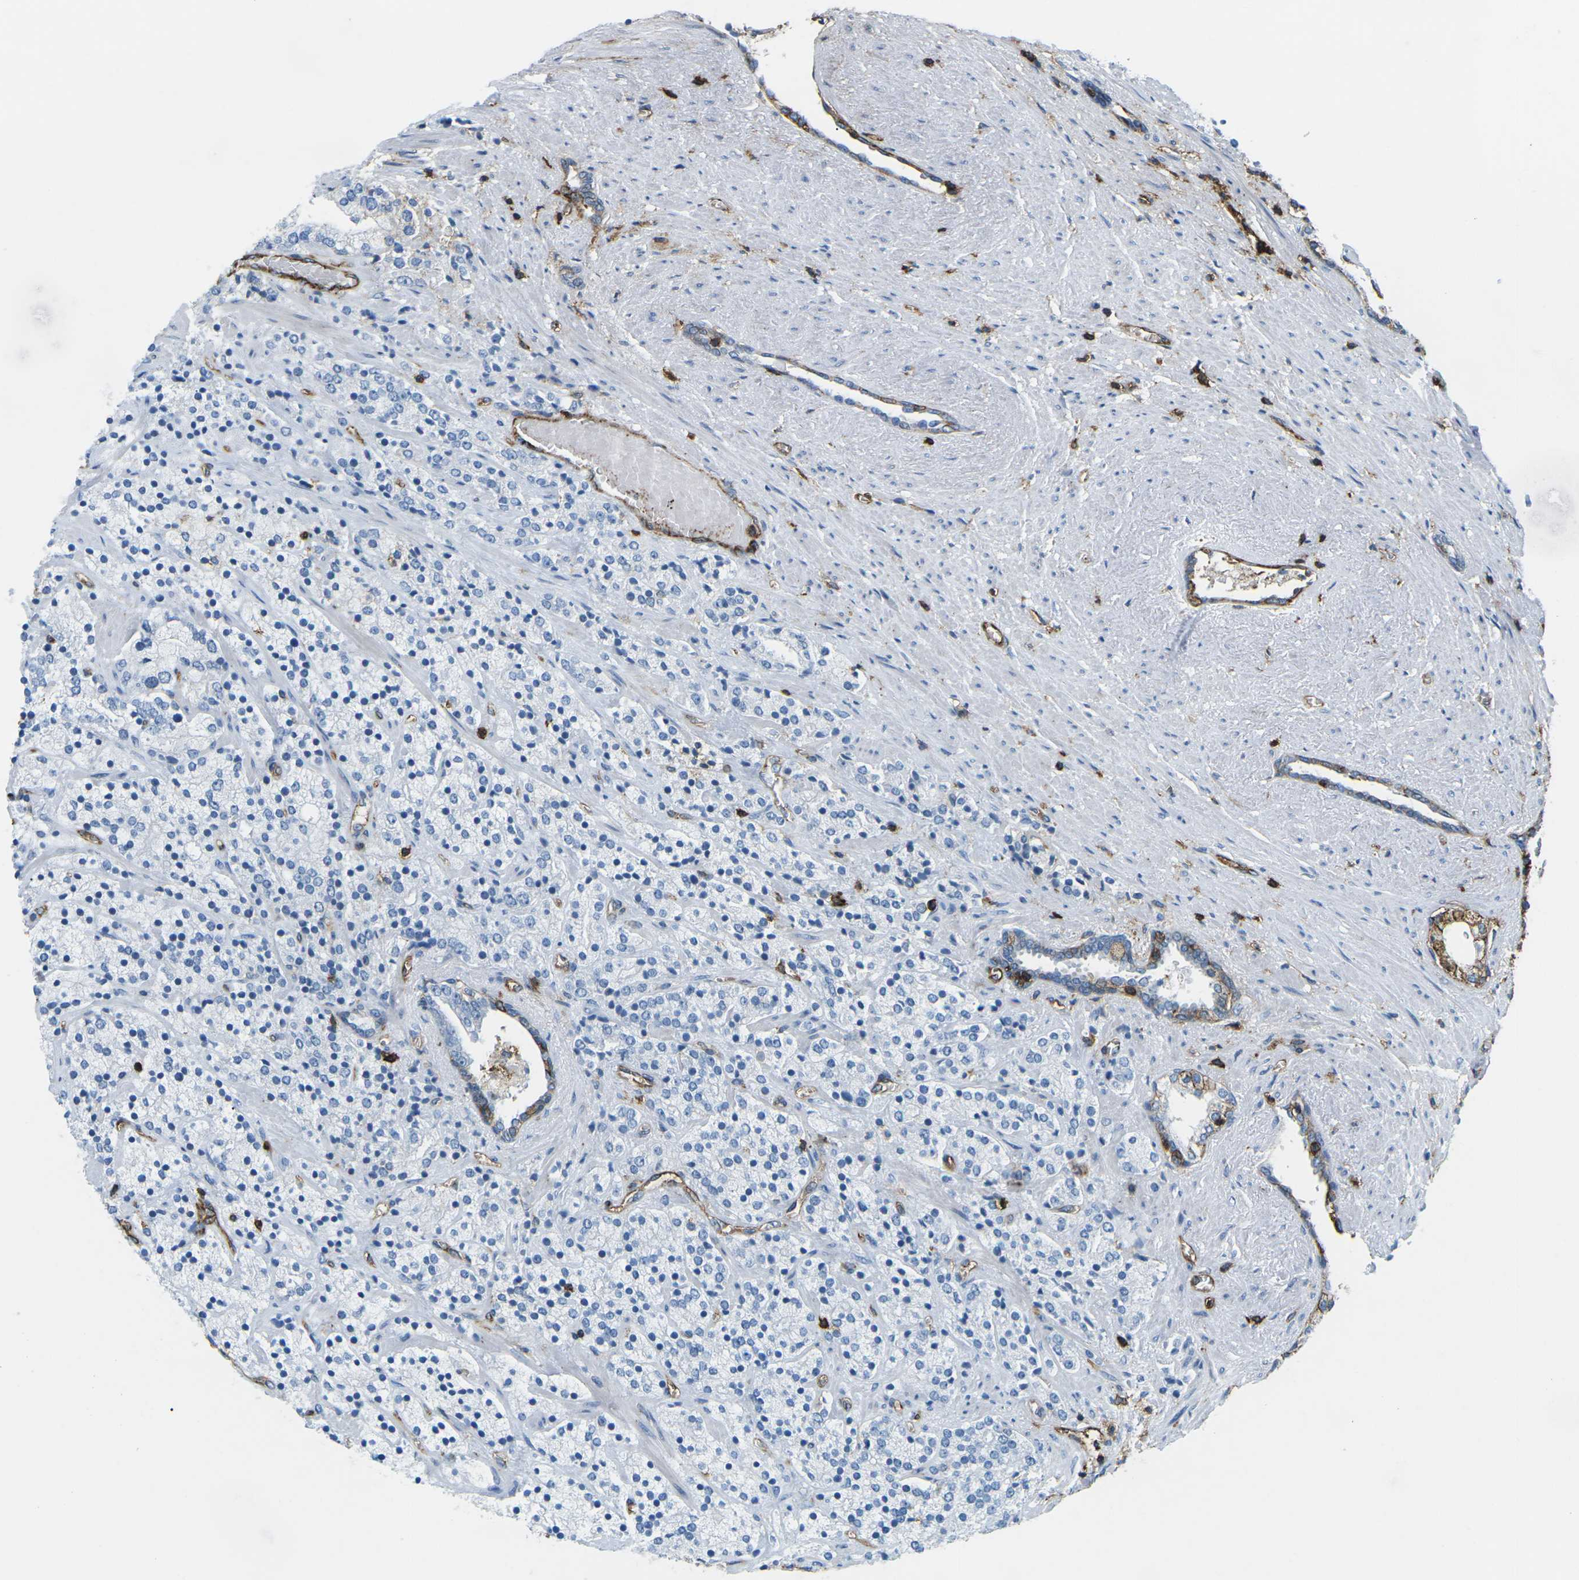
{"staining": {"intensity": "moderate", "quantity": "<25%", "location": "cytoplasmic/membranous"}, "tissue": "prostate cancer", "cell_type": "Tumor cells", "image_type": "cancer", "snomed": [{"axis": "morphology", "description": "Adenocarcinoma, High grade"}, {"axis": "topography", "description": "Prostate"}], "caption": "This photomicrograph shows IHC staining of prostate adenocarcinoma (high-grade), with low moderate cytoplasmic/membranous positivity in about <25% of tumor cells.", "gene": "HLA-B", "patient": {"sex": "male", "age": 71}}